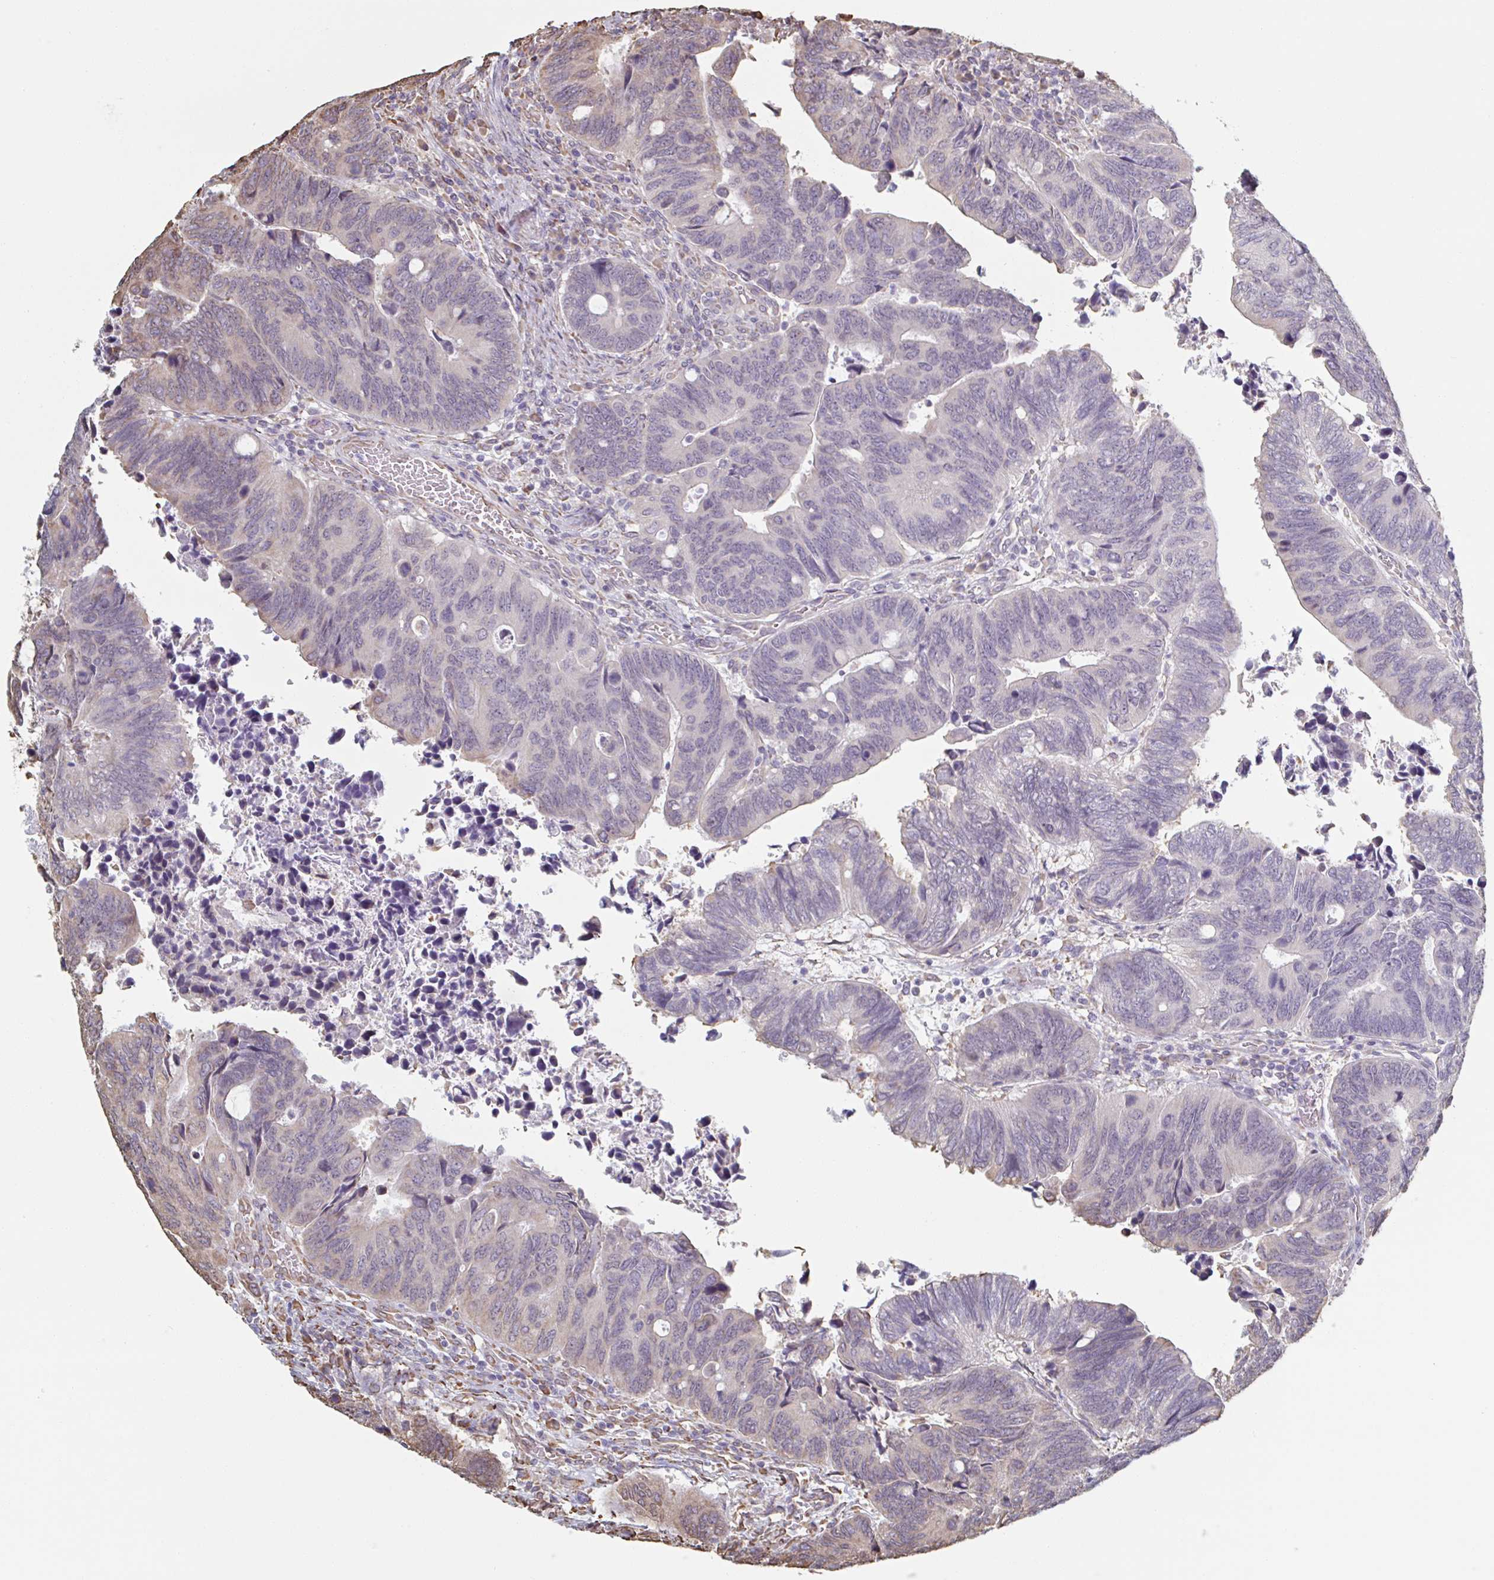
{"staining": {"intensity": "moderate", "quantity": "<25%", "location": "cytoplasmic/membranous"}, "tissue": "colorectal cancer", "cell_type": "Tumor cells", "image_type": "cancer", "snomed": [{"axis": "morphology", "description": "Adenocarcinoma, NOS"}, {"axis": "topography", "description": "Colon"}], "caption": "Immunohistochemistry (IHC) image of neoplastic tissue: colorectal cancer stained using immunohistochemistry demonstrates low levels of moderate protein expression localized specifically in the cytoplasmic/membranous of tumor cells, appearing as a cytoplasmic/membranous brown color.", "gene": "RAB5IF", "patient": {"sex": "male", "age": 87}}